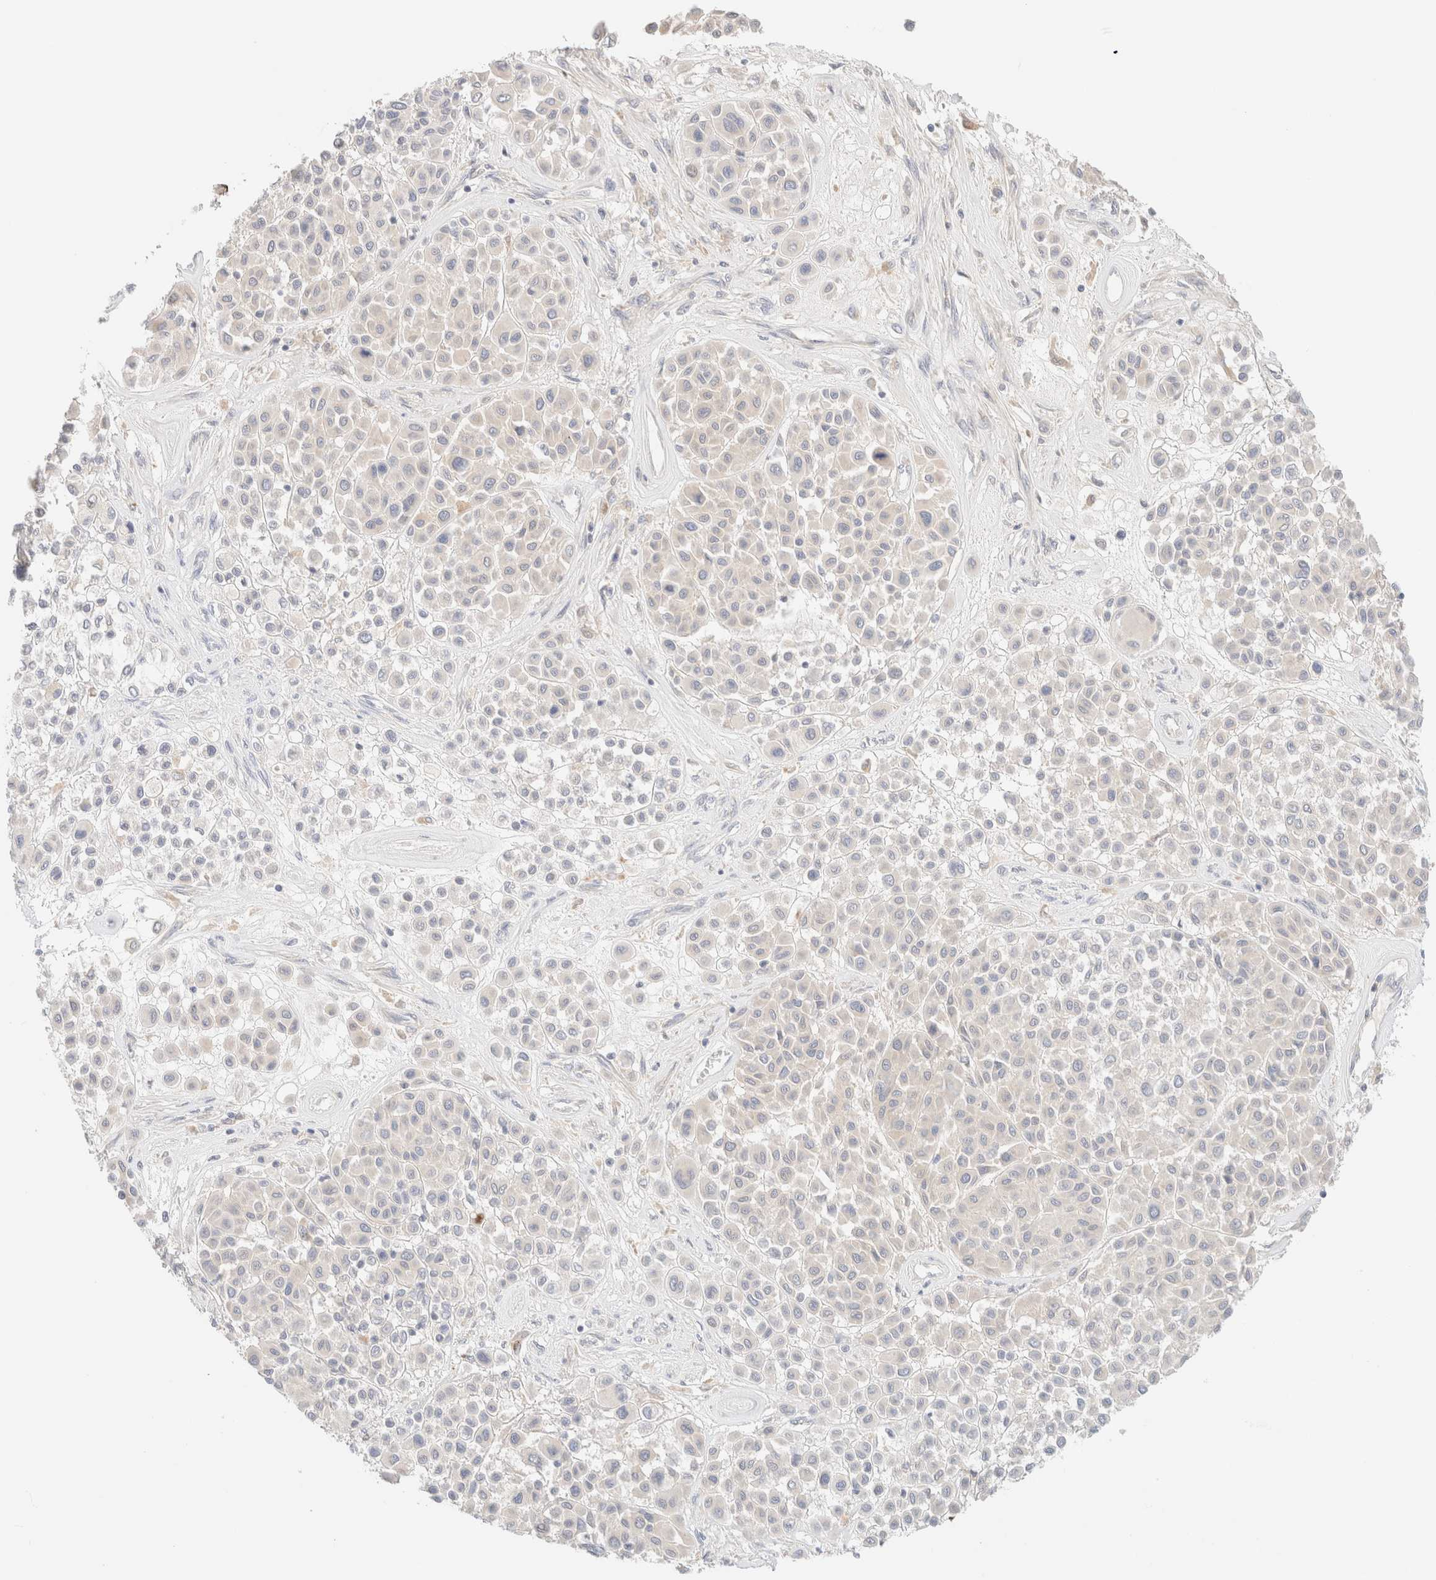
{"staining": {"intensity": "negative", "quantity": "none", "location": "none"}, "tissue": "melanoma", "cell_type": "Tumor cells", "image_type": "cancer", "snomed": [{"axis": "morphology", "description": "Malignant melanoma, Metastatic site"}, {"axis": "topography", "description": "Soft tissue"}], "caption": "Image shows no protein expression in tumor cells of malignant melanoma (metastatic site) tissue.", "gene": "SARM1", "patient": {"sex": "male", "age": 41}}